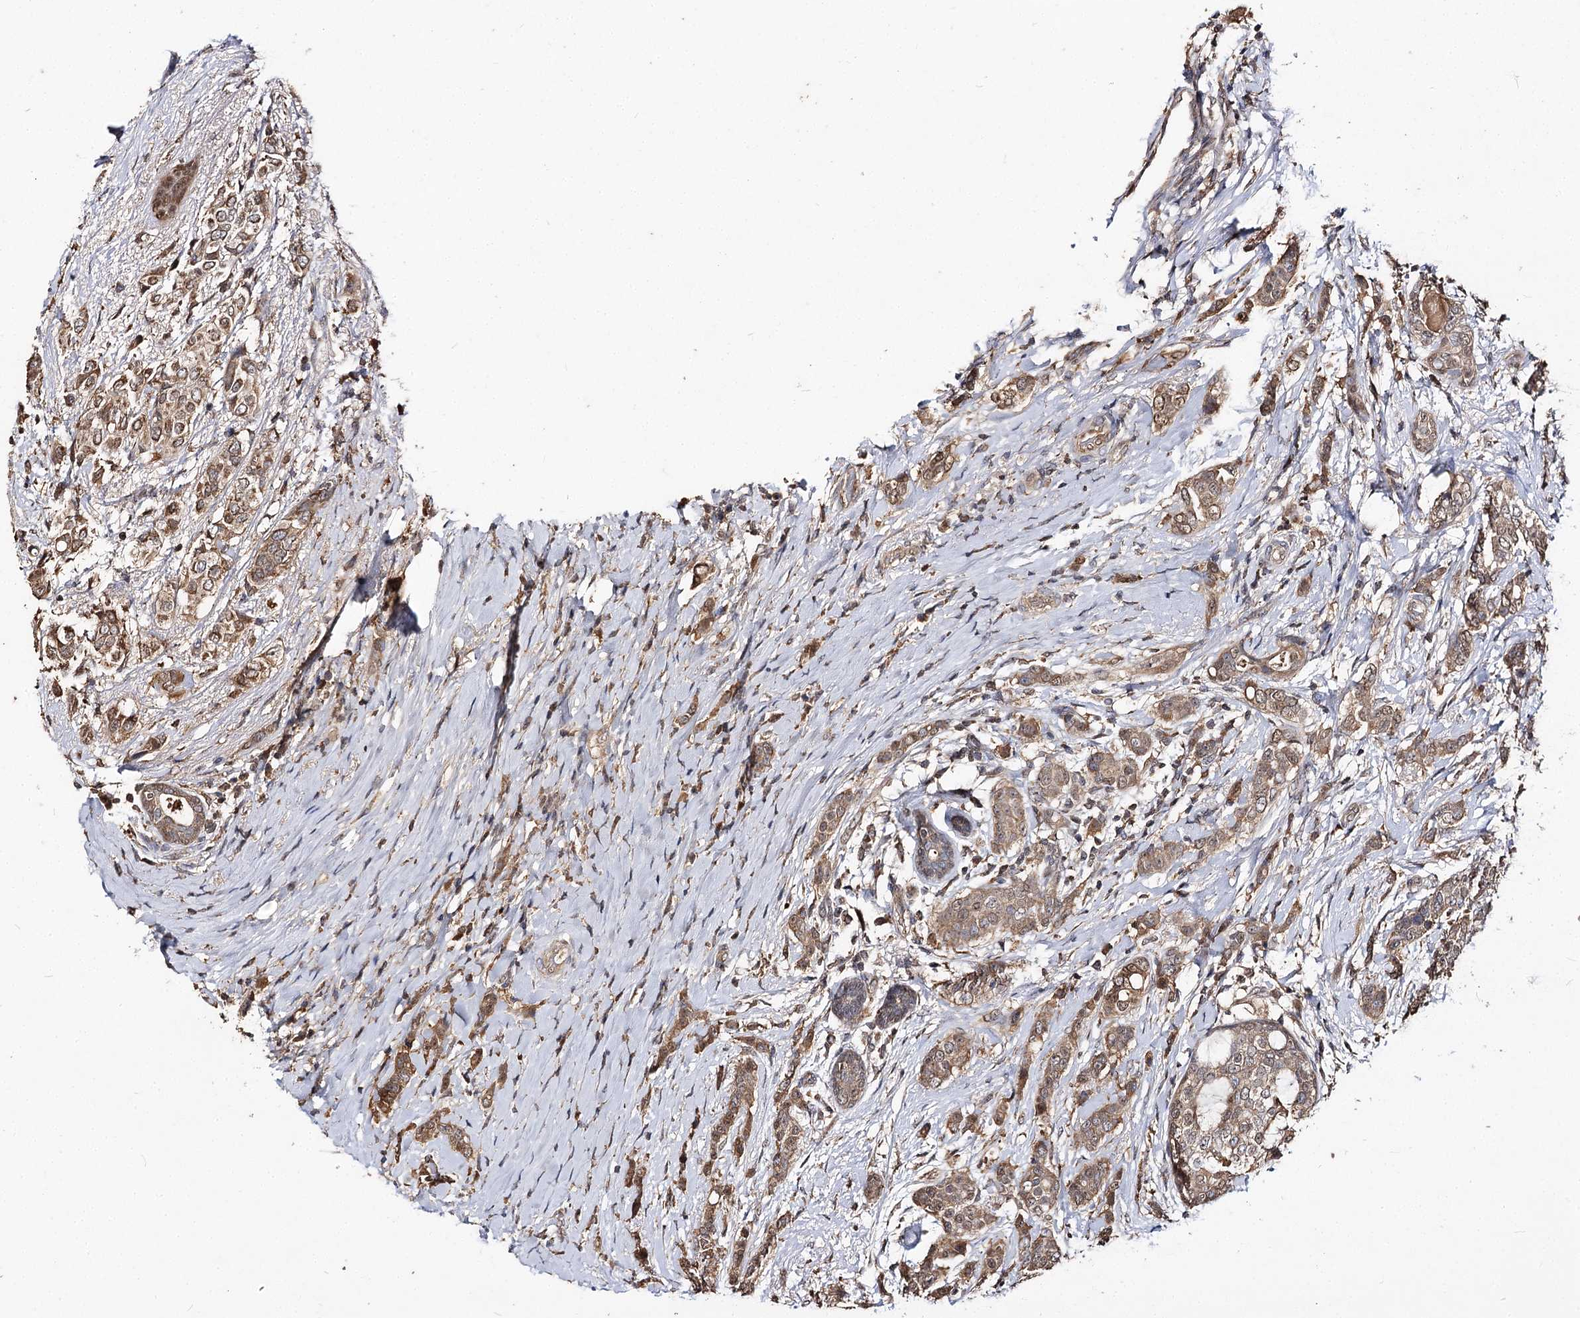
{"staining": {"intensity": "moderate", "quantity": ">75%", "location": "cytoplasmic/membranous"}, "tissue": "breast cancer", "cell_type": "Tumor cells", "image_type": "cancer", "snomed": [{"axis": "morphology", "description": "Lobular carcinoma"}, {"axis": "topography", "description": "Breast"}], "caption": "The immunohistochemical stain labels moderate cytoplasmic/membranous expression in tumor cells of lobular carcinoma (breast) tissue.", "gene": "ARL13A", "patient": {"sex": "female", "age": 51}}